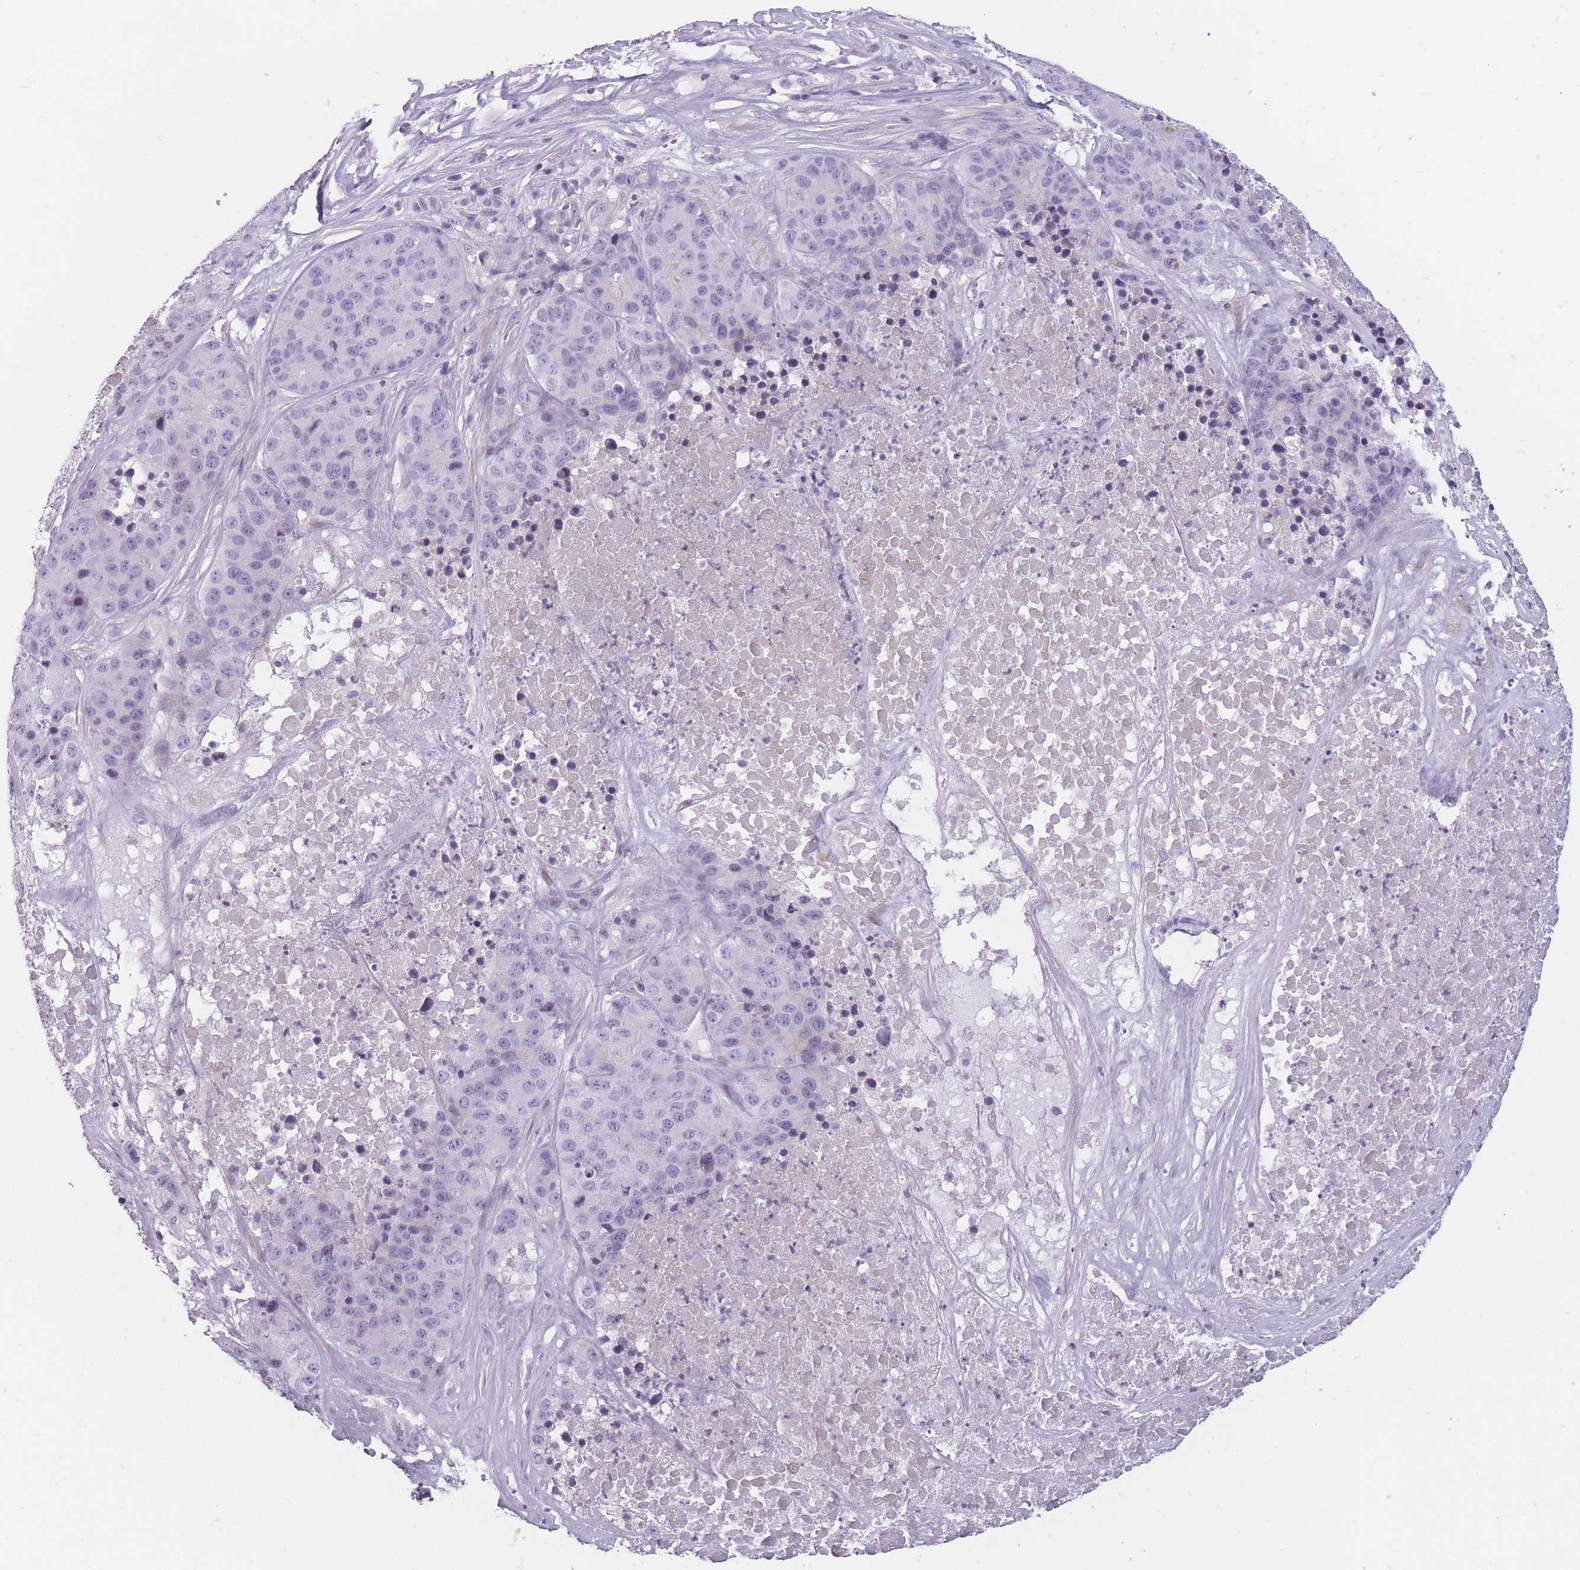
{"staining": {"intensity": "negative", "quantity": "none", "location": "none"}, "tissue": "stomach cancer", "cell_type": "Tumor cells", "image_type": "cancer", "snomed": [{"axis": "morphology", "description": "Adenocarcinoma, NOS"}, {"axis": "topography", "description": "Stomach"}], "caption": "IHC photomicrograph of stomach adenocarcinoma stained for a protein (brown), which shows no positivity in tumor cells. The staining was performed using DAB to visualize the protein expression in brown, while the nuclei were stained in blue with hematoxylin (Magnification: 20x).", "gene": "GGT1", "patient": {"sex": "male", "age": 71}}